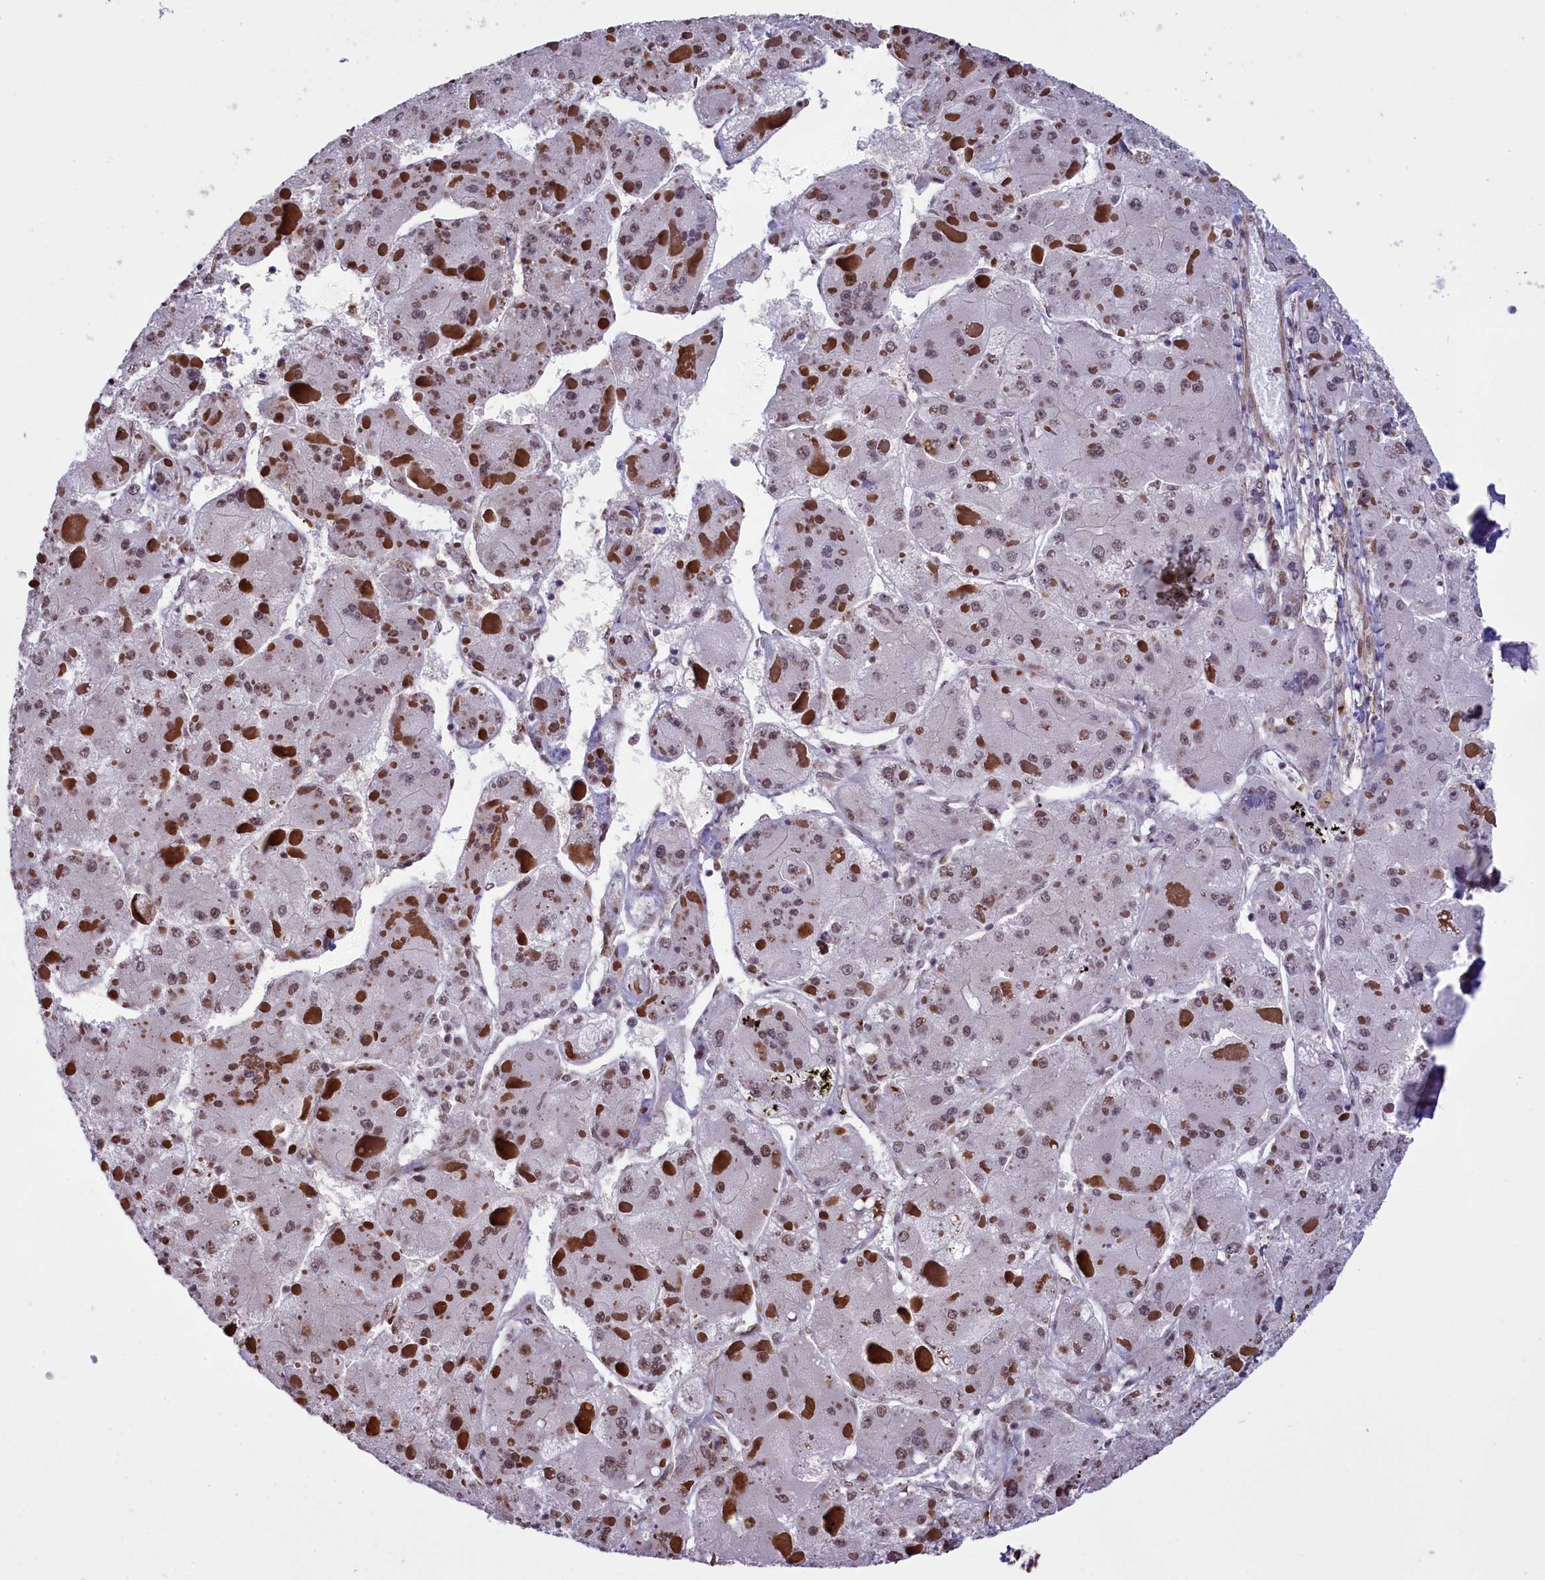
{"staining": {"intensity": "weak", "quantity": "25%-75%", "location": "nuclear"}, "tissue": "liver cancer", "cell_type": "Tumor cells", "image_type": "cancer", "snomed": [{"axis": "morphology", "description": "Carcinoma, Hepatocellular, NOS"}, {"axis": "topography", "description": "Liver"}], "caption": "High-magnification brightfield microscopy of liver cancer stained with DAB (3,3'-diaminobenzidine) (brown) and counterstained with hematoxylin (blue). tumor cells exhibit weak nuclear expression is appreciated in approximately25%-75% of cells.", "gene": "RELB", "patient": {"sex": "female", "age": 73}}